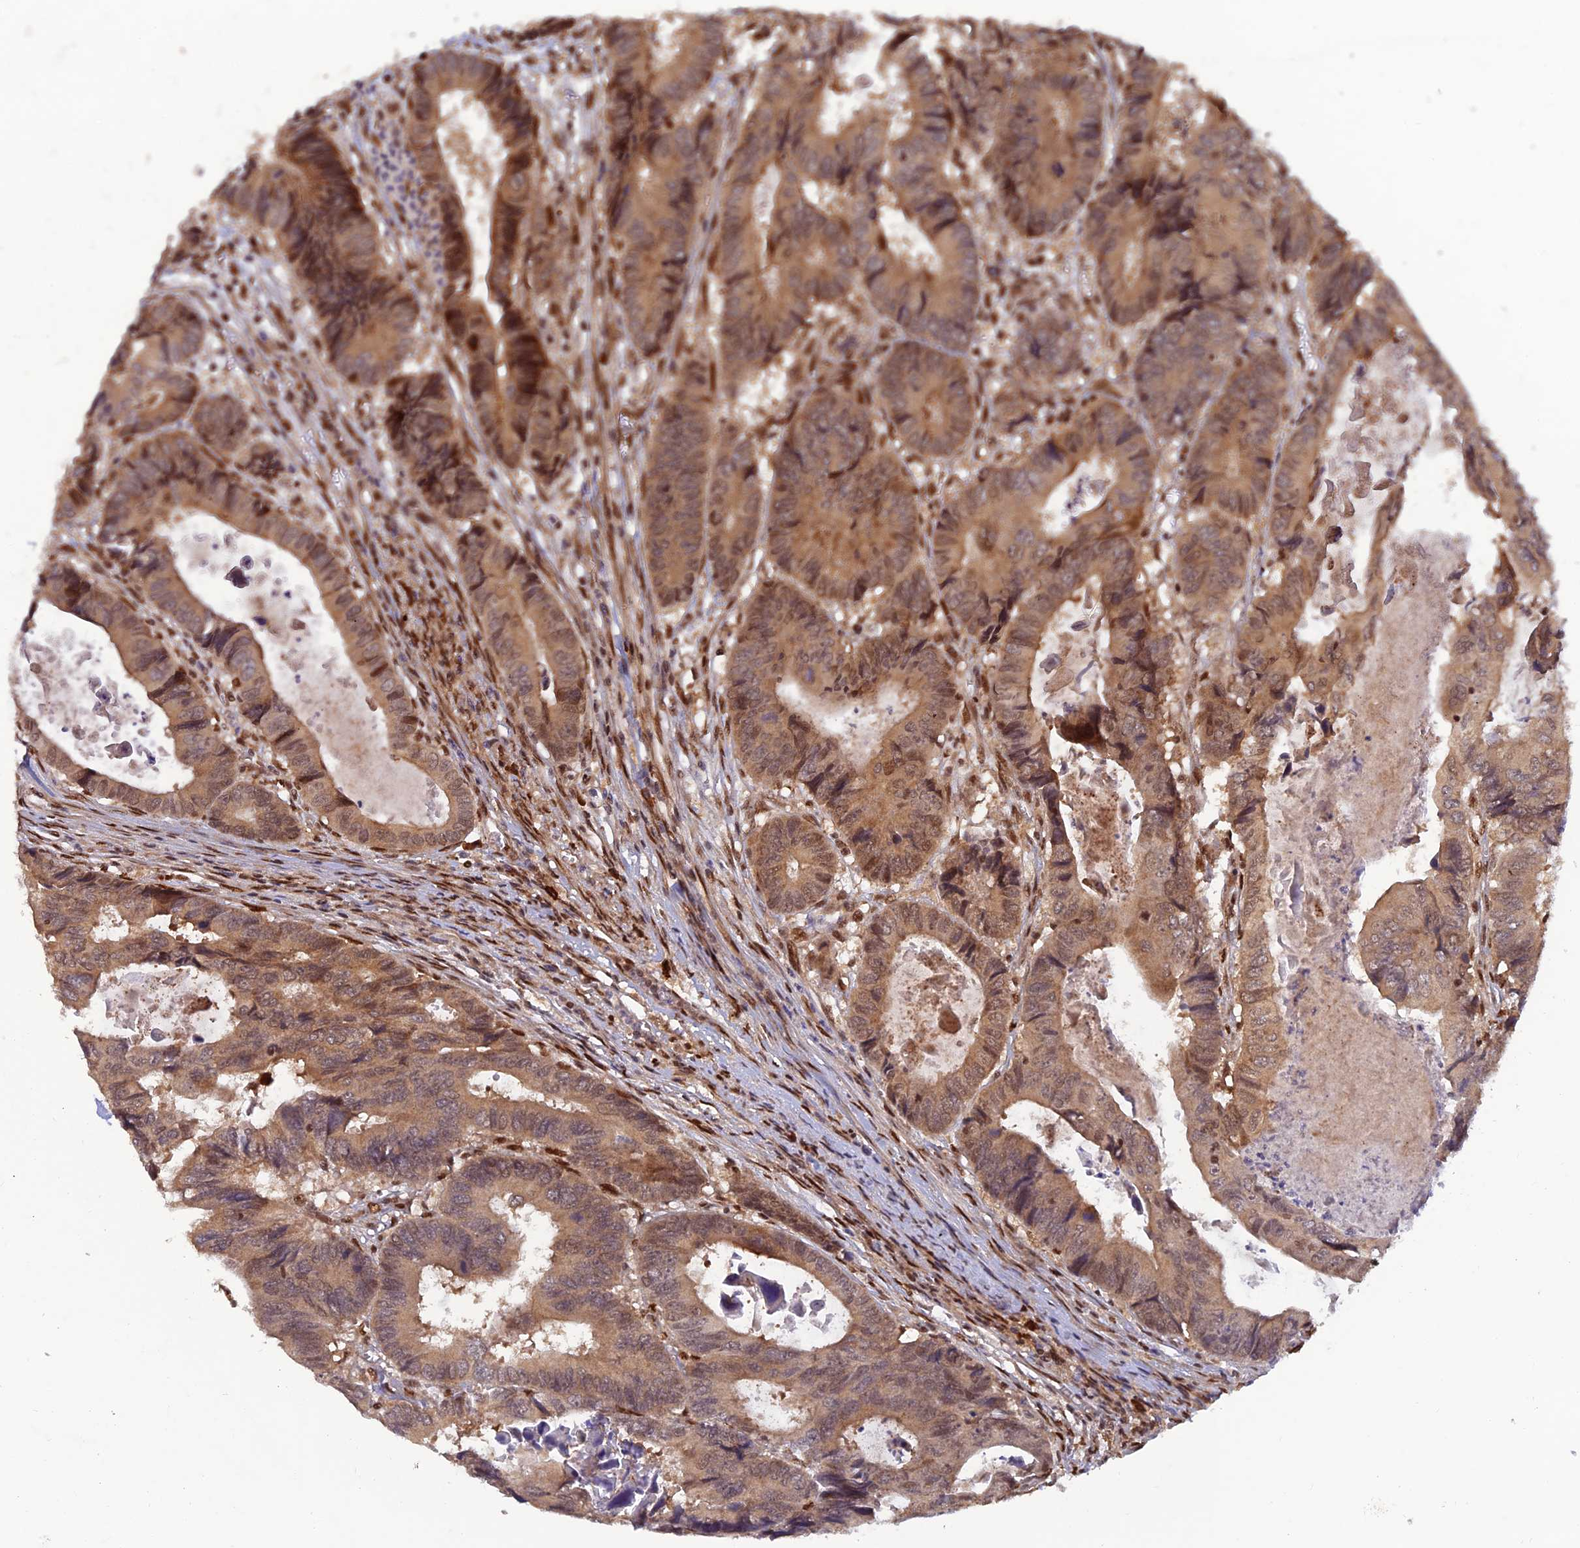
{"staining": {"intensity": "moderate", "quantity": ">75%", "location": "cytoplasmic/membranous,nuclear"}, "tissue": "colorectal cancer", "cell_type": "Tumor cells", "image_type": "cancer", "snomed": [{"axis": "morphology", "description": "Adenocarcinoma, NOS"}, {"axis": "topography", "description": "Colon"}], "caption": "Colorectal adenocarcinoma was stained to show a protein in brown. There is medium levels of moderate cytoplasmic/membranous and nuclear staining in approximately >75% of tumor cells. (DAB (3,3'-diaminobenzidine) IHC with brightfield microscopy, high magnification).", "gene": "ZNF565", "patient": {"sex": "male", "age": 85}}